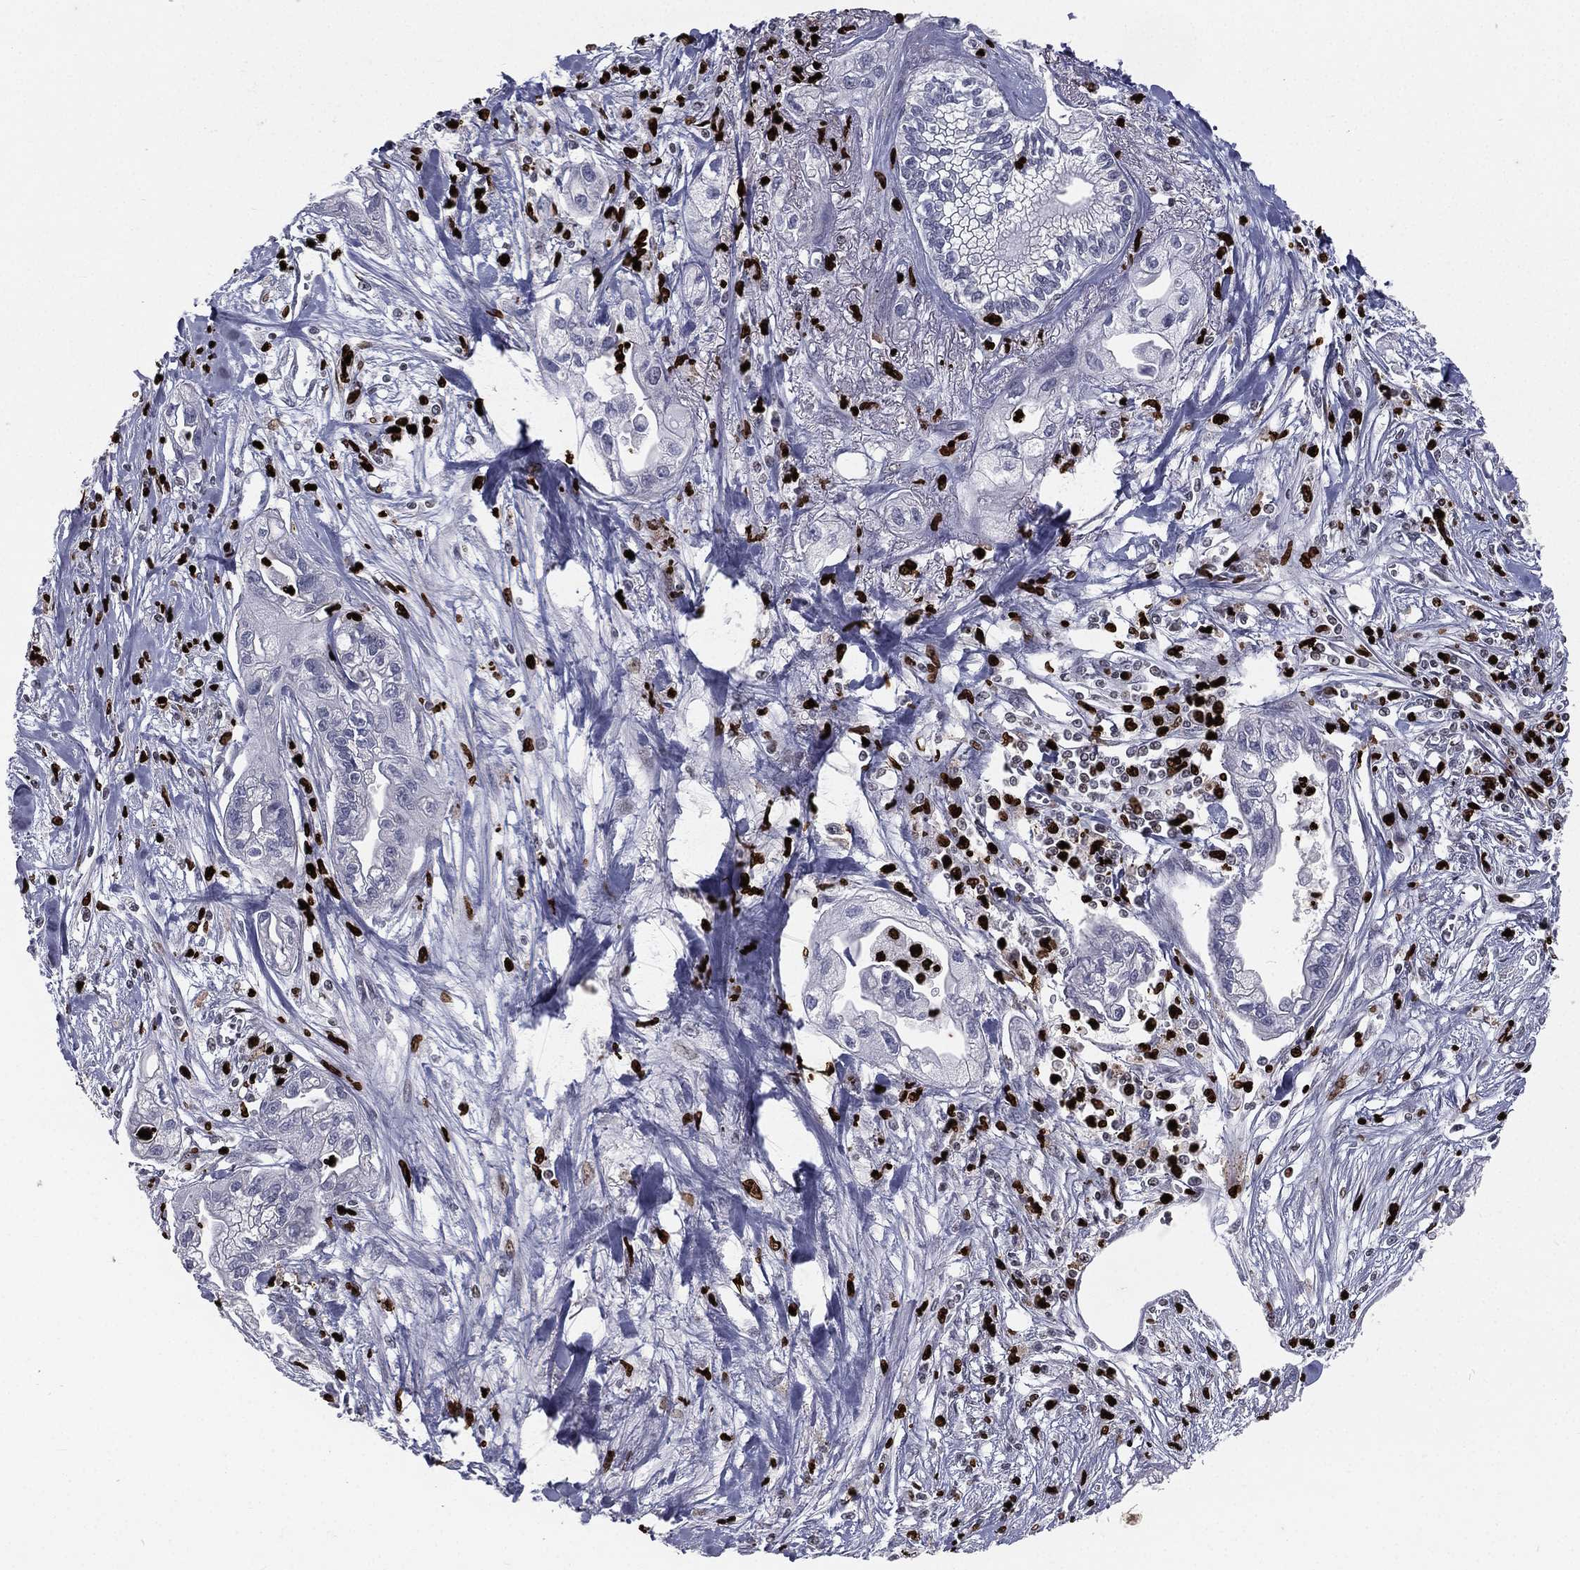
{"staining": {"intensity": "negative", "quantity": "none", "location": "none"}, "tissue": "pancreatic cancer", "cell_type": "Tumor cells", "image_type": "cancer", "snomed": [{"axis": "morphology", "description": "Adenocarcinoma, NOS"}, {"axis": "topography", "description": "Pancreas"}], "caption": "This is a photomicrograph of immunohistochemistry staining of pancreatic cancer, which shows no positivity in tumor cells. (DAB immunohistochemistry (IHC) visualized using brightfield microscopy, high magnification).", "gene": "MNDA", "patient": {"sex": "male", "age": 70}}